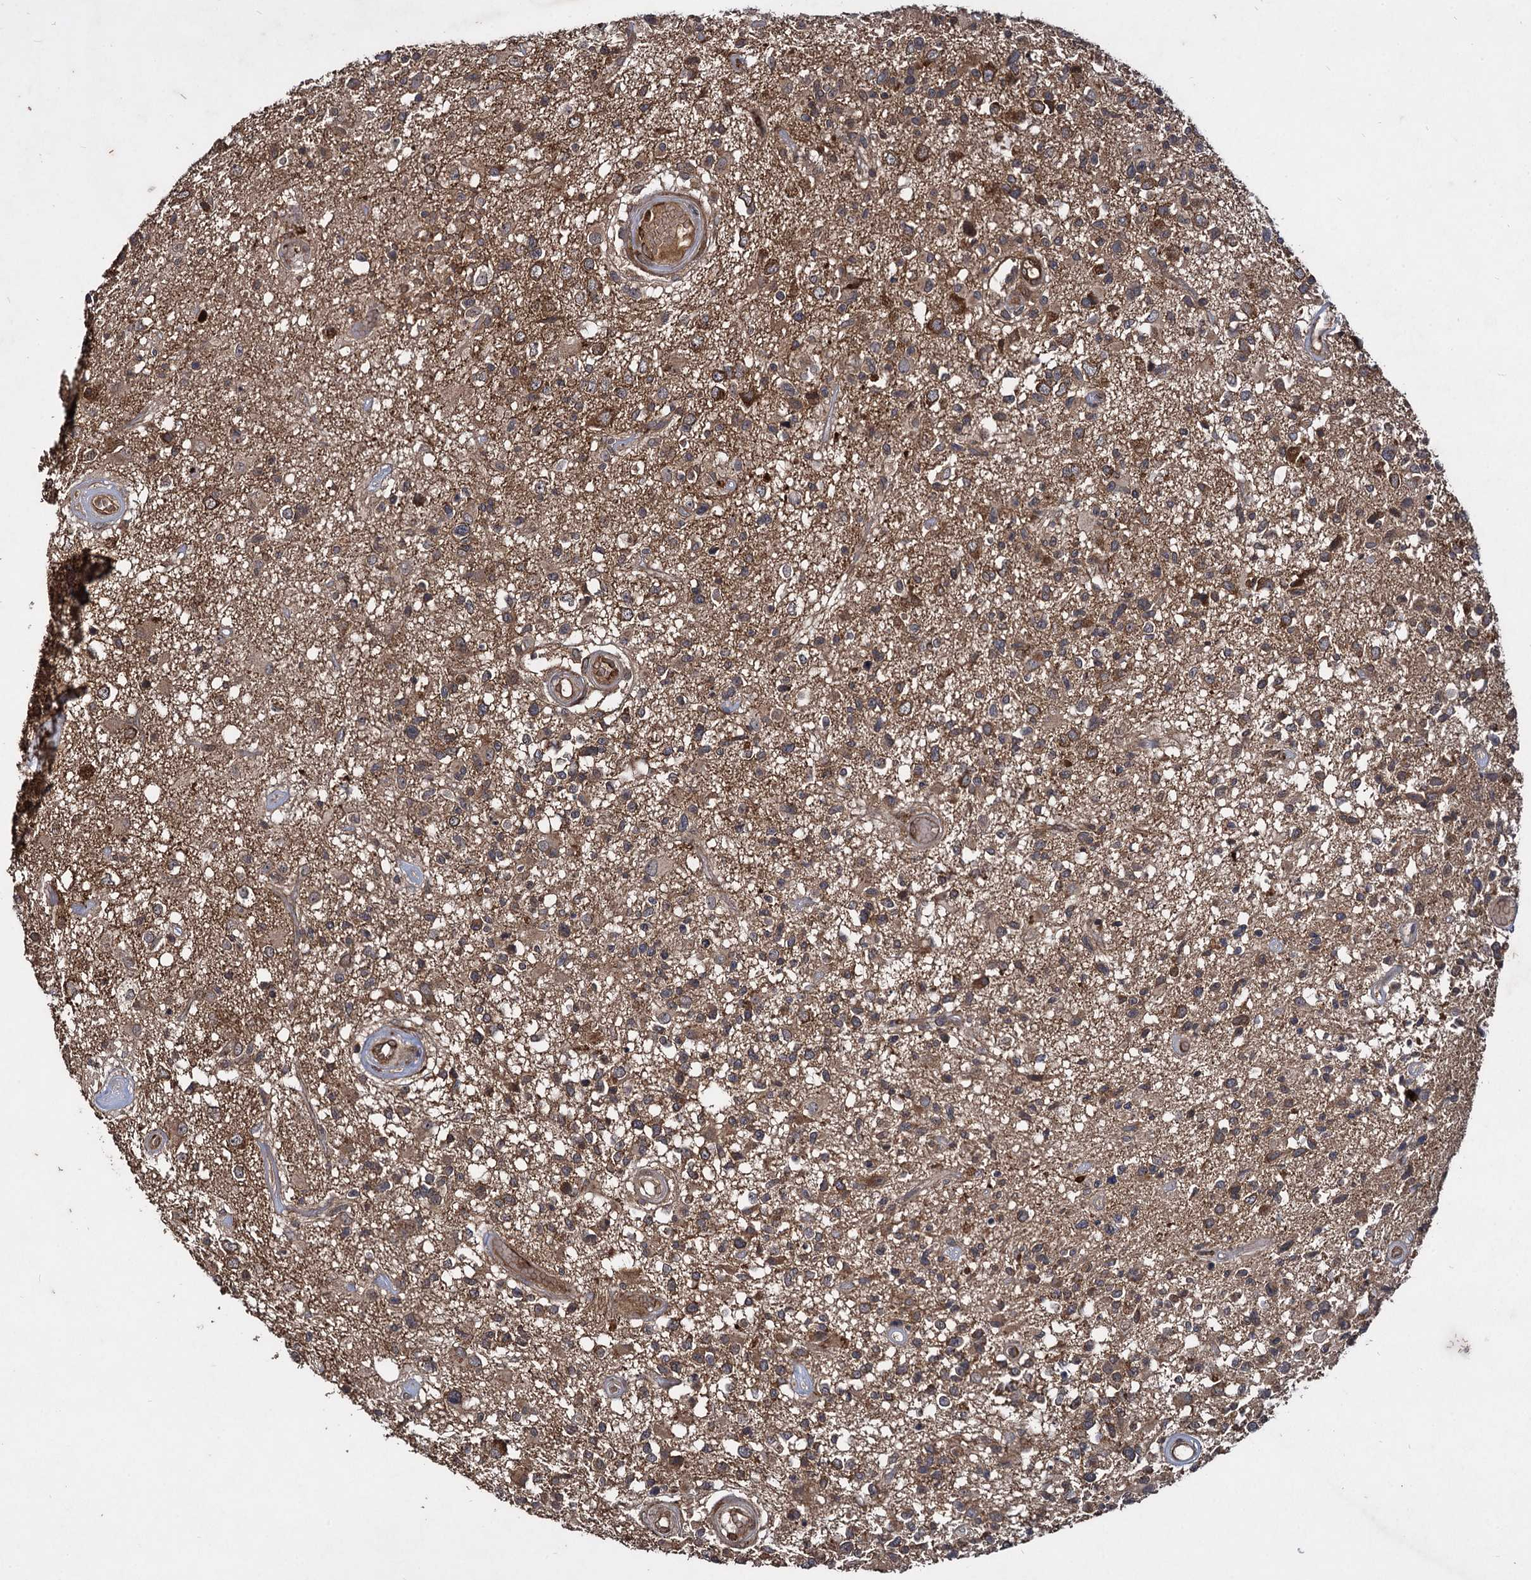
{"staining": {"intensity": "moderate", "quantity": ">75%", "location": "cytoplasmic/membranous"}, "tissue": "glioma", "cell_type": "Tumor cells", "image_type": "cancer", "snomed": [{"axis": "morphology", "description": "Glioma, malignant, High grade"}, {"axis": "morphology", "description": "Glioblastoma, NOS"}, {"axis": "topography", "description": "Brain"}], "caption": "Immunohistochemical staining of glioma exhibits moderate cytoplasmic/membranous protein staining in approximately >75% of tumor cells. Using DAB (brown) and hematoxylin (blue) stains, captured at high magnification using brightfield microscopy.", "gene": "DCP1B", "patient": {"sex": "male", "age": 60}}